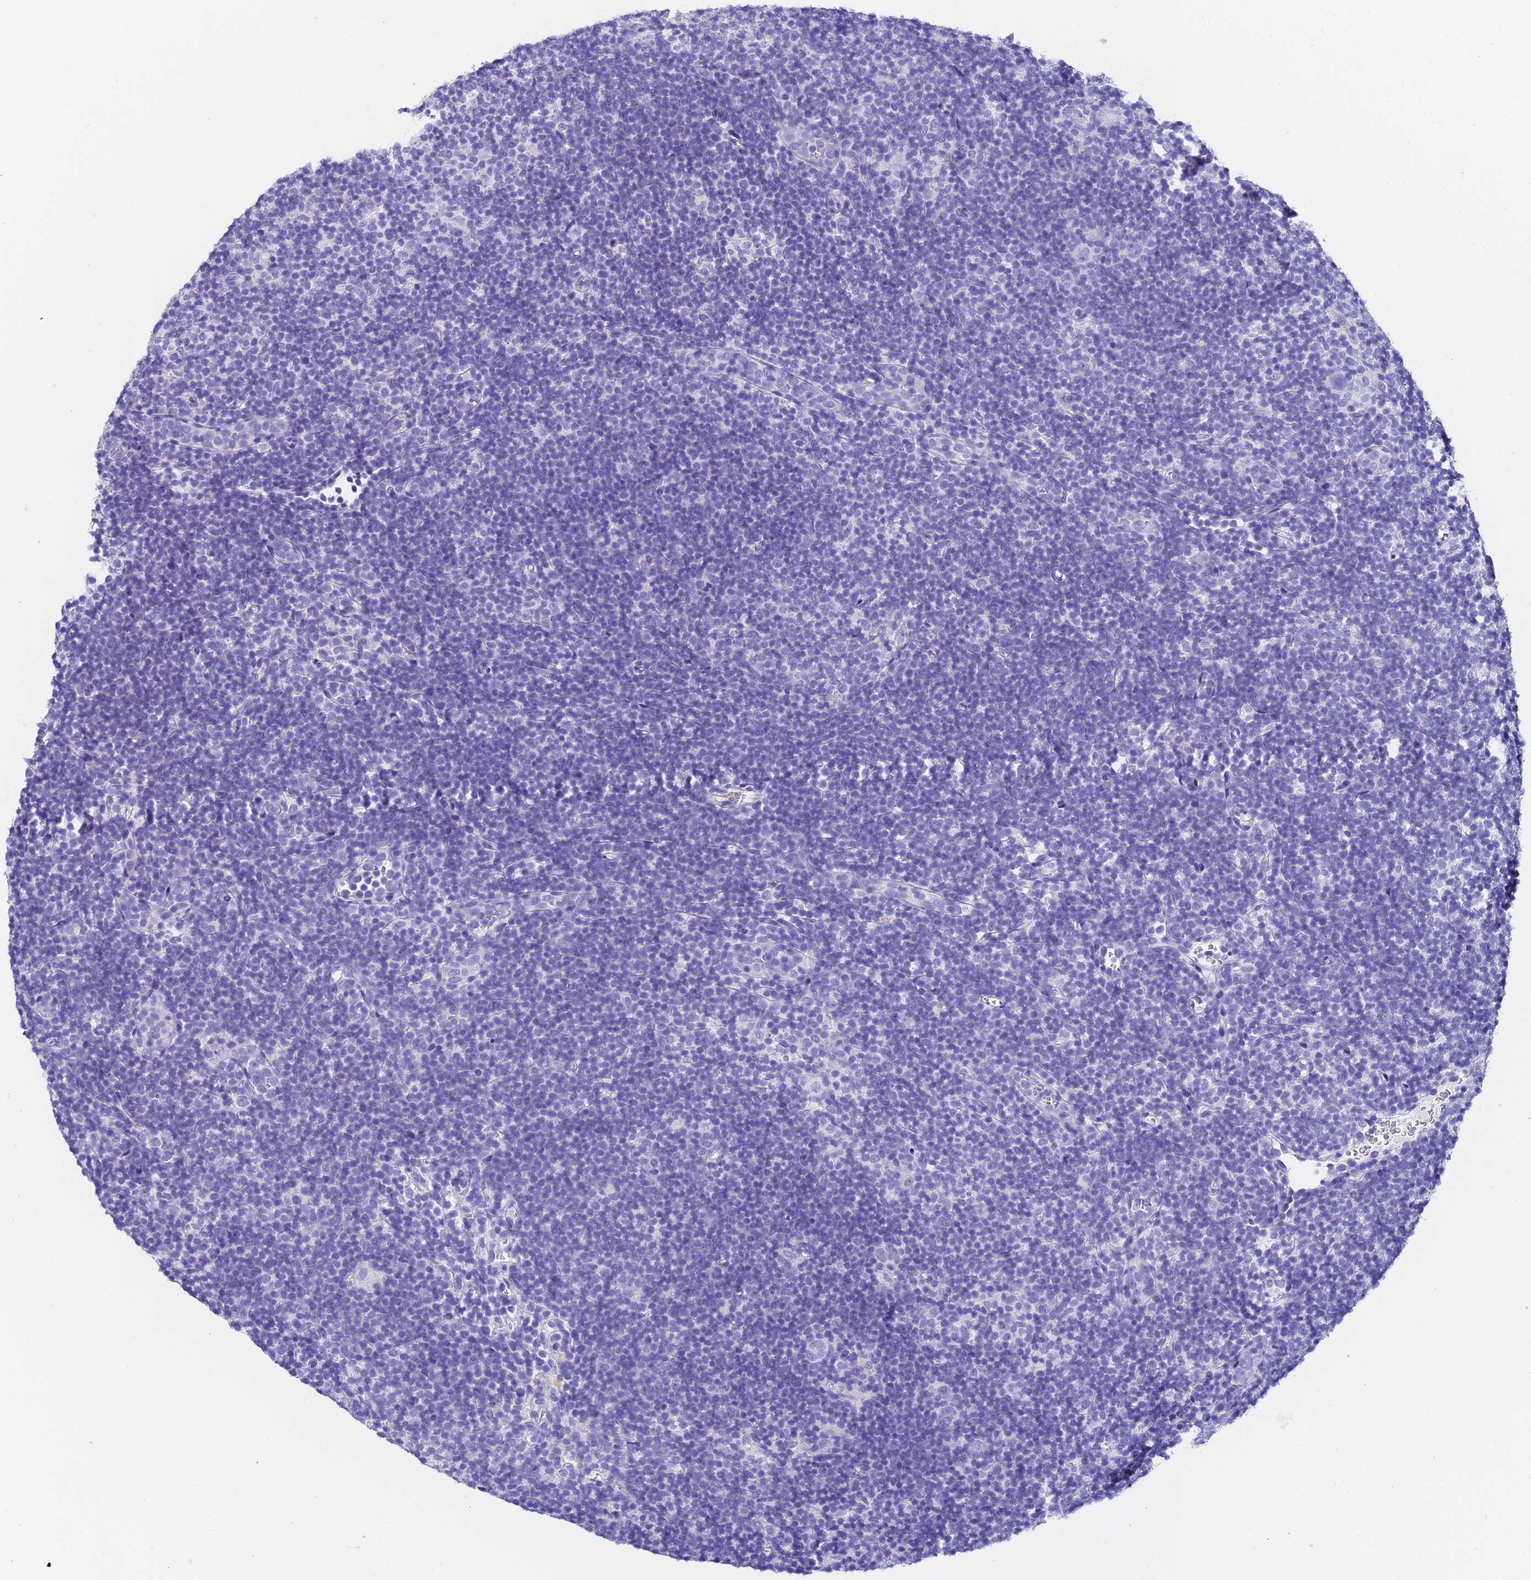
{"staining": {"intensity": "negative", "quantity": "none", "location": "none"}, "tissue": "lymphoma", "cell_type": "Tumor cells", "image_type": "cancer", "snomed": [{"axis": "morphology", "description": "Hodgkin's disease, NOS"}, {"axis": "topography", "description": "Lymph node"}], "caption": "This is an immunohistochemistry micrograph of lymphoma. There is no expression in tumor cells.", "gene": "GABRA1", "patient": {"sex": "female", "age": 57}}